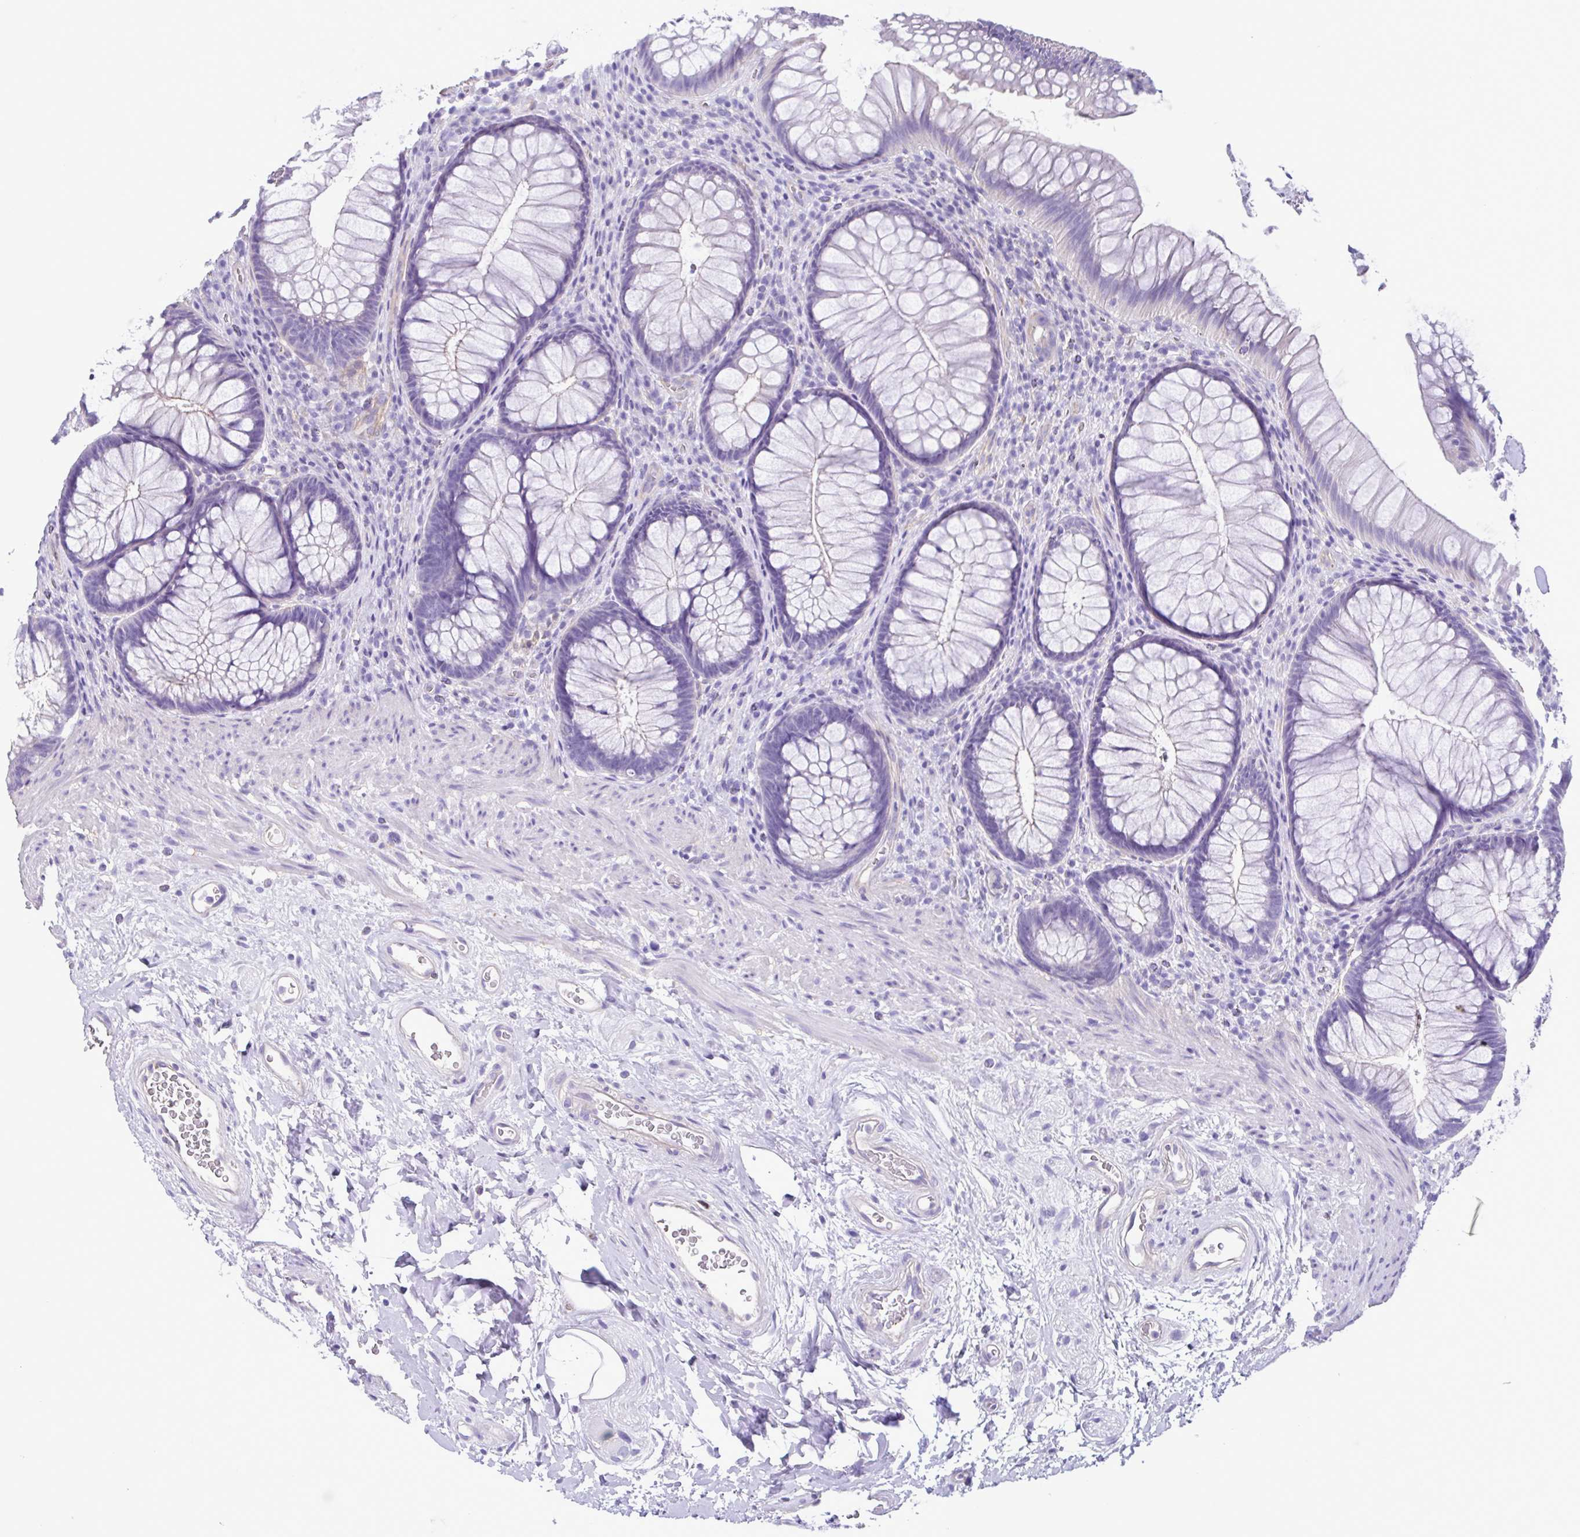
{"staining": {"intensity": "negative", "quantity": "none", "location": "none"}, "tissue": "rectum", "cell_type": "Glandular cells", "image_type": "normal", "snomed": [{"axis": "morphology", "description": "Normal tissue, NOS"}, {"axis": "topography", "description": "Smooth muscle"}, {"axis": "topography", "description": "Rectum"}], "caption": "DAB (3,3'-diaminobenzidine) immunohistochemical staining of normal rectum reveals no significant positivity in glandular cells. The staining is performed using DAB (3,3'-diaminobenzidine) brown chromogen with nuclei counter-stained in using hematoxylin.", "gene": "CYP11B1", "patient": {"sex": "male", "age": 53}}